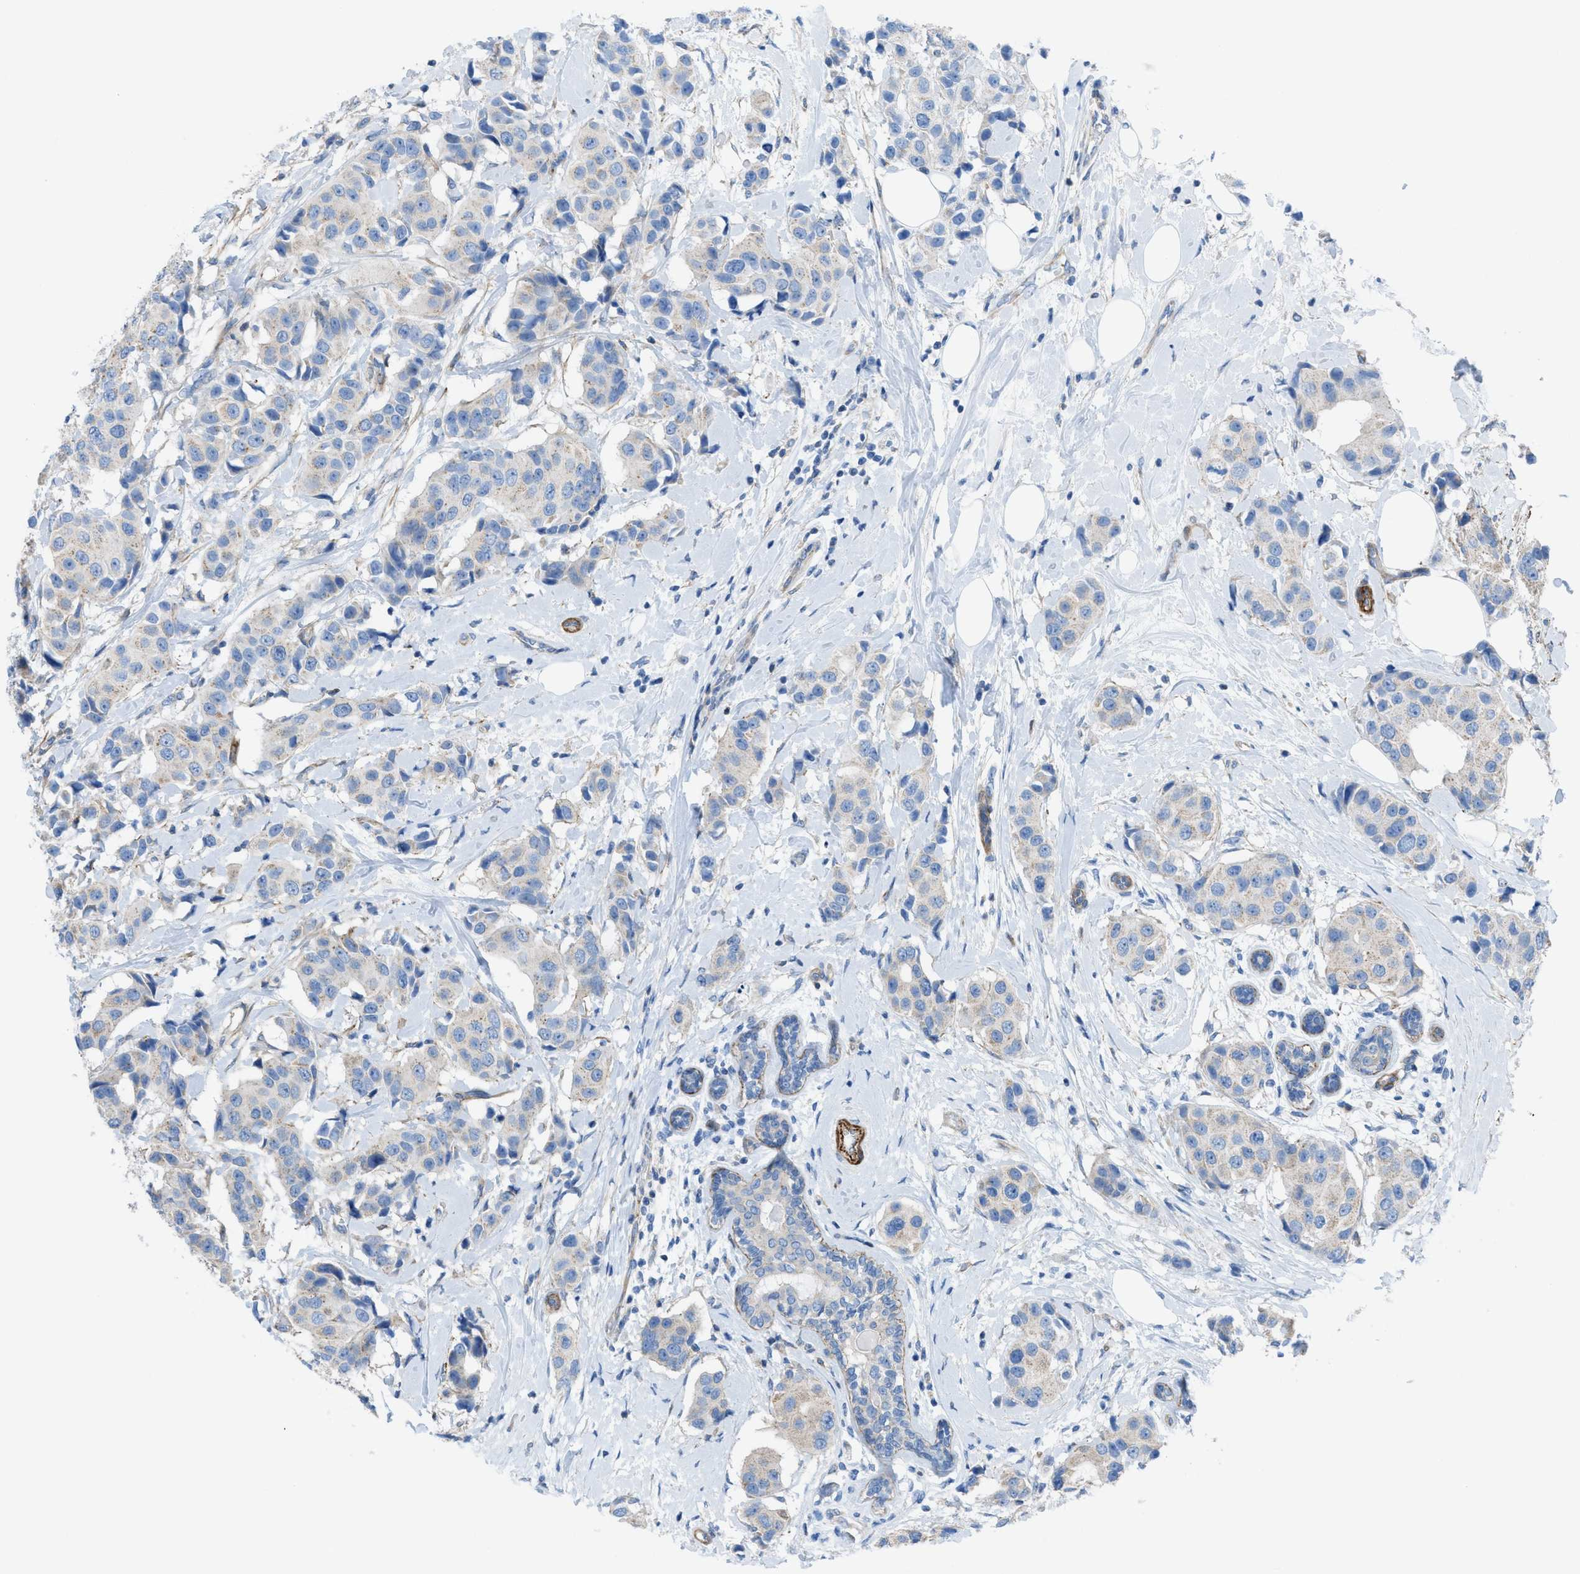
{"staining": {"intensity": "negative", "quantity": "none", "location": "none"}, "tissue": "breast cancer", "cell_type": "Tumor cells", "image_type": "cancer", "snomed": [{"axis": "morphology", "description": "Normal tissue, NOS"}, {"axis": "morphology", "description": "Duct carcinoma"}, {"axis": "topography", "description": "Breast"}], "caption": "This is a histopathology image of immunohistochemistry (IHC) staining of breast infiltrating ductal carcinoma, which shows no expression in tumor cells.", "gene": "KCNH7", "patient": {"sex": "female", "age": 39}}